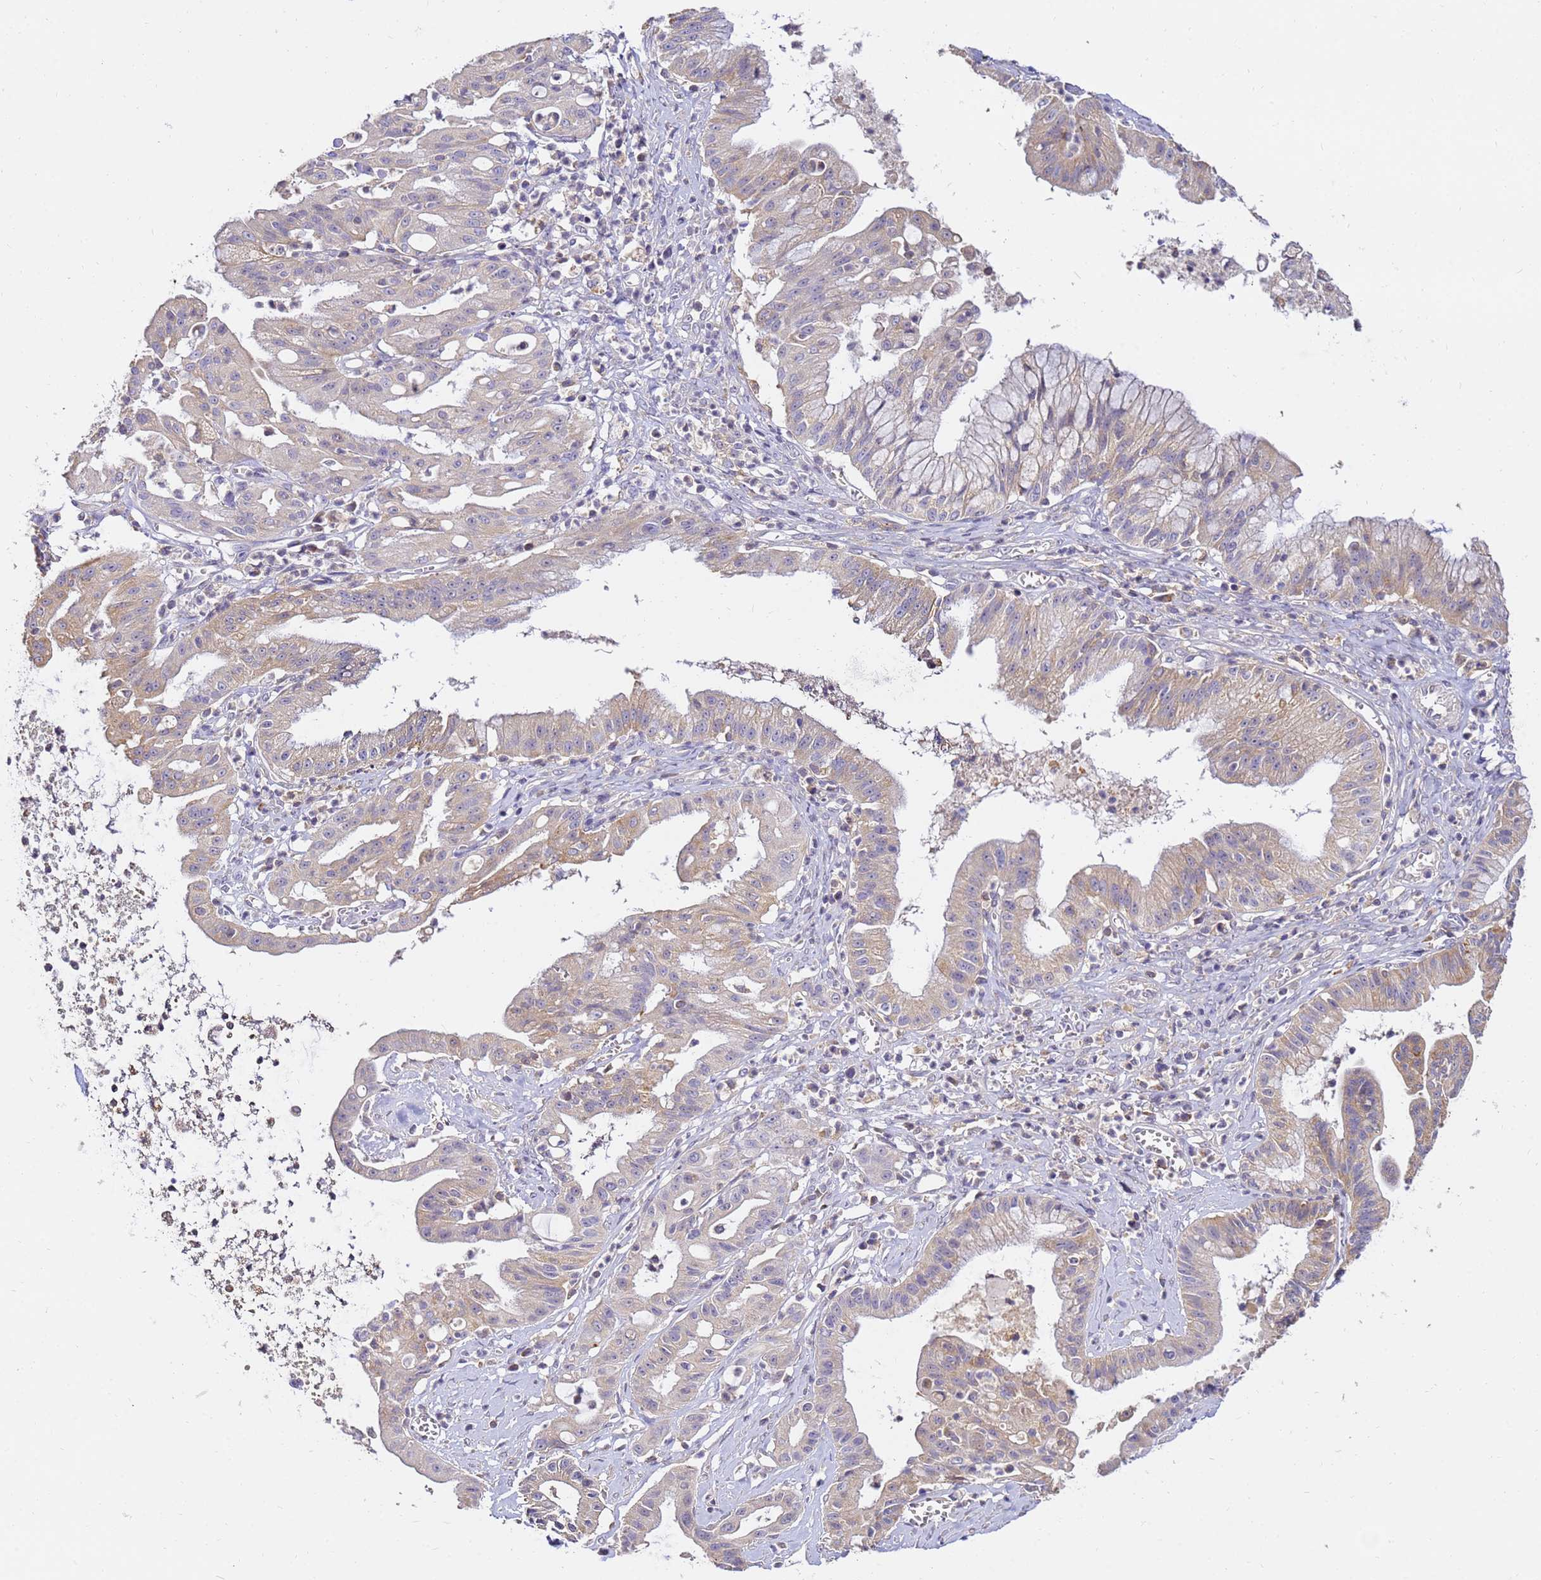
{"staining": {"intensity": "moderate", "quantity": "25%-75%", "location": "cytoplasmic/membranous"}, "tissue": "ovarian cancer", "cell_type": "Tumor cells", "image_type": "cancer", "snomed": [{"axis": "morphology", "description": "Cystadenocarcinoma, mucinous, NOS"}, {"axis": "topography", "description": "Ovary"}], "caption": "Ovarian cancer stained with a protein marker exhibits moderate staining in tumor cells.", "gene": "ARL8B", "patient": {"sex": "female", "age": 70}}